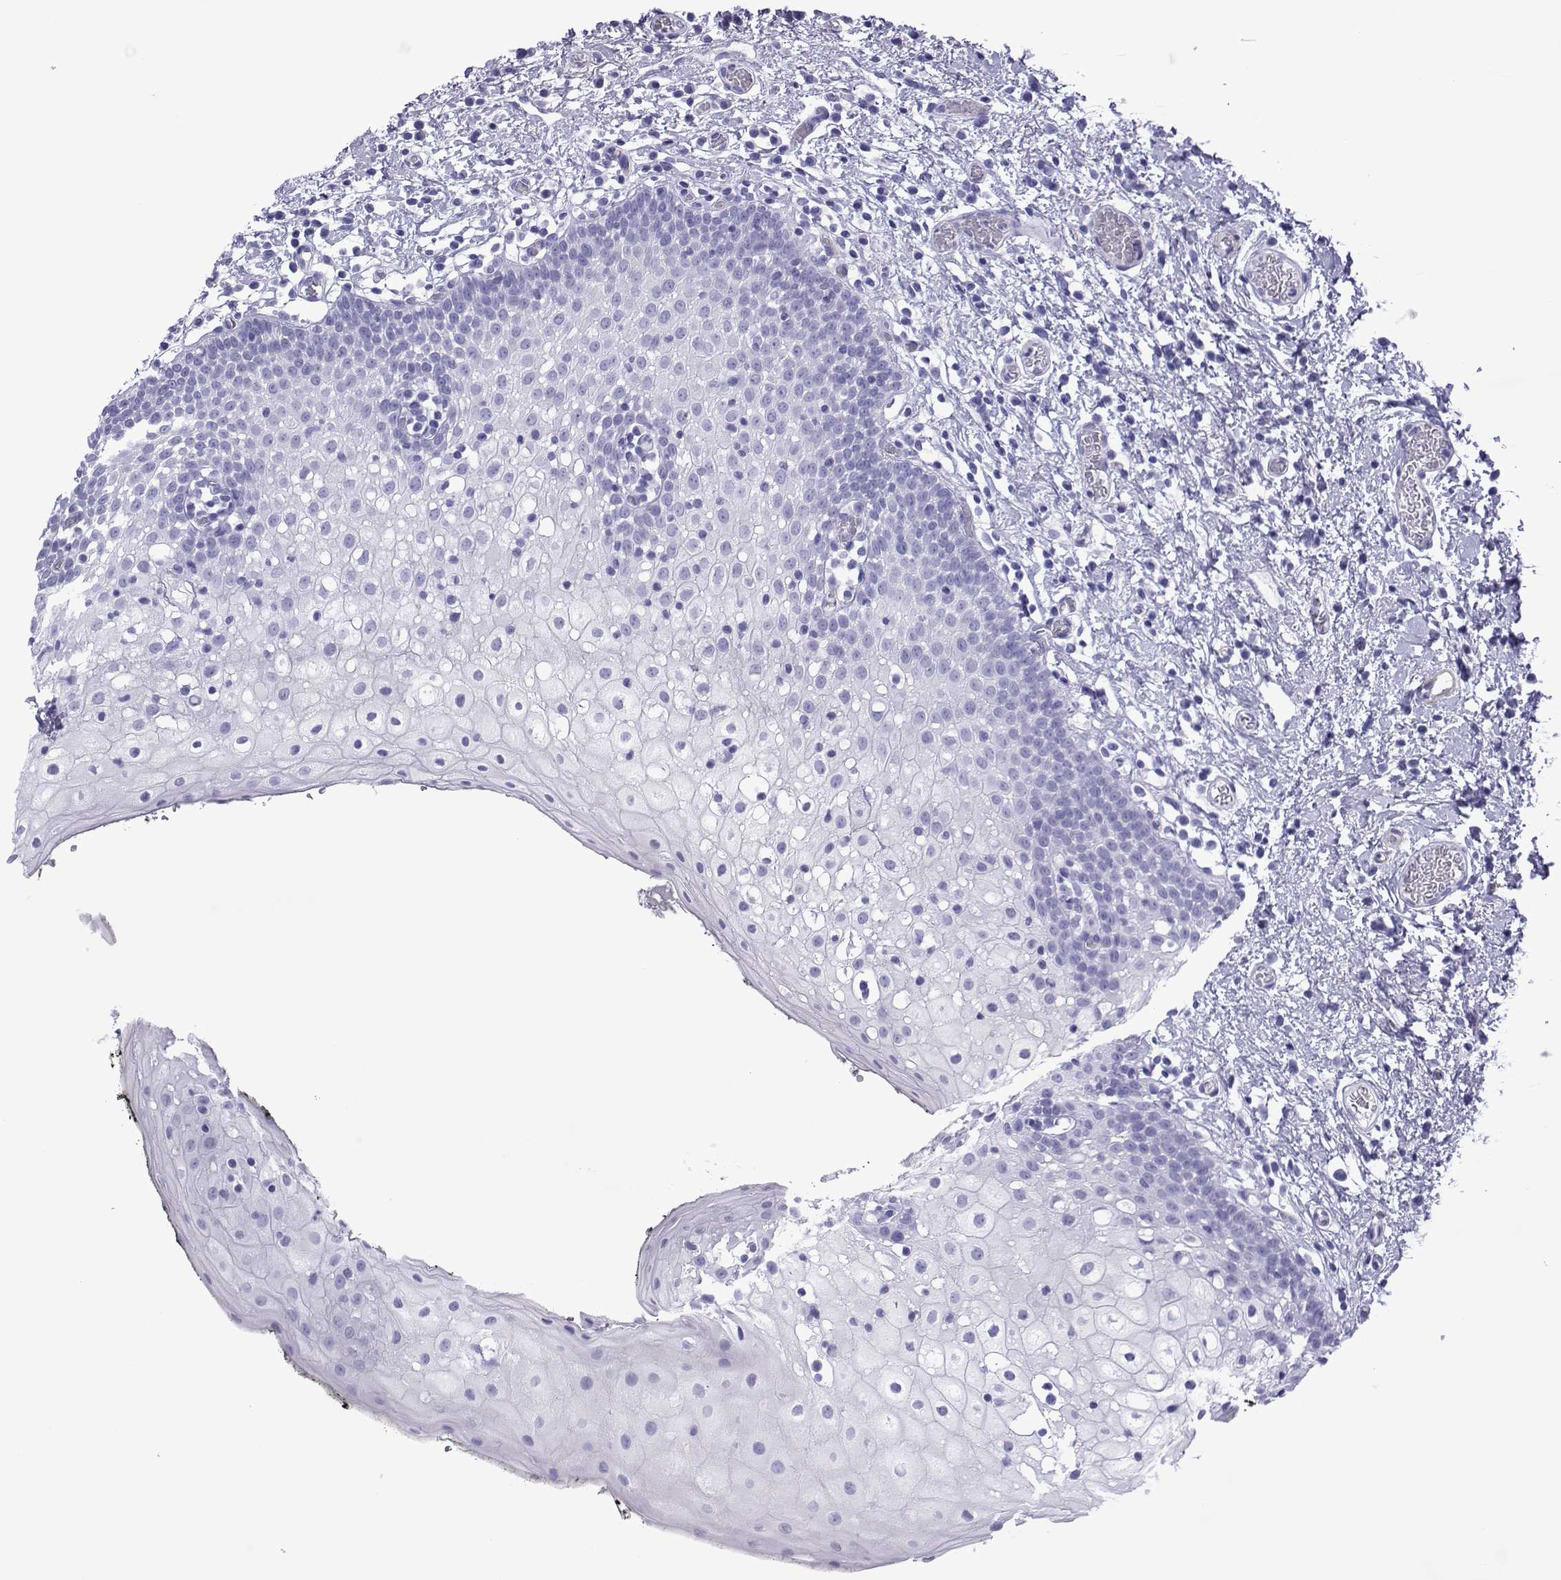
{"staining": {"intensity": "negative", "quantity": "none", "location": "none"}, "tissue": "oral mucosa", "cell_type": "Squamous epithelial cells", "image_type": "normal", "snomed": [{"axis": "morphology", "description": "Normal tissue, NOS"}, {"axis": "morphology", "description": "Squamous cell carcinoma, NOS"}, {"axis": "topography", "description": "Oral tissue"}, {"axis": "topography", "description": "Head-Neck"}], "caption": "This is an IHC histopathology image of unremarkable human oral mucosa. There is no positivity in squamous epithelial cells.", "gene": "SPANXA1", "patient": {"sex": "male", "age": 69}}